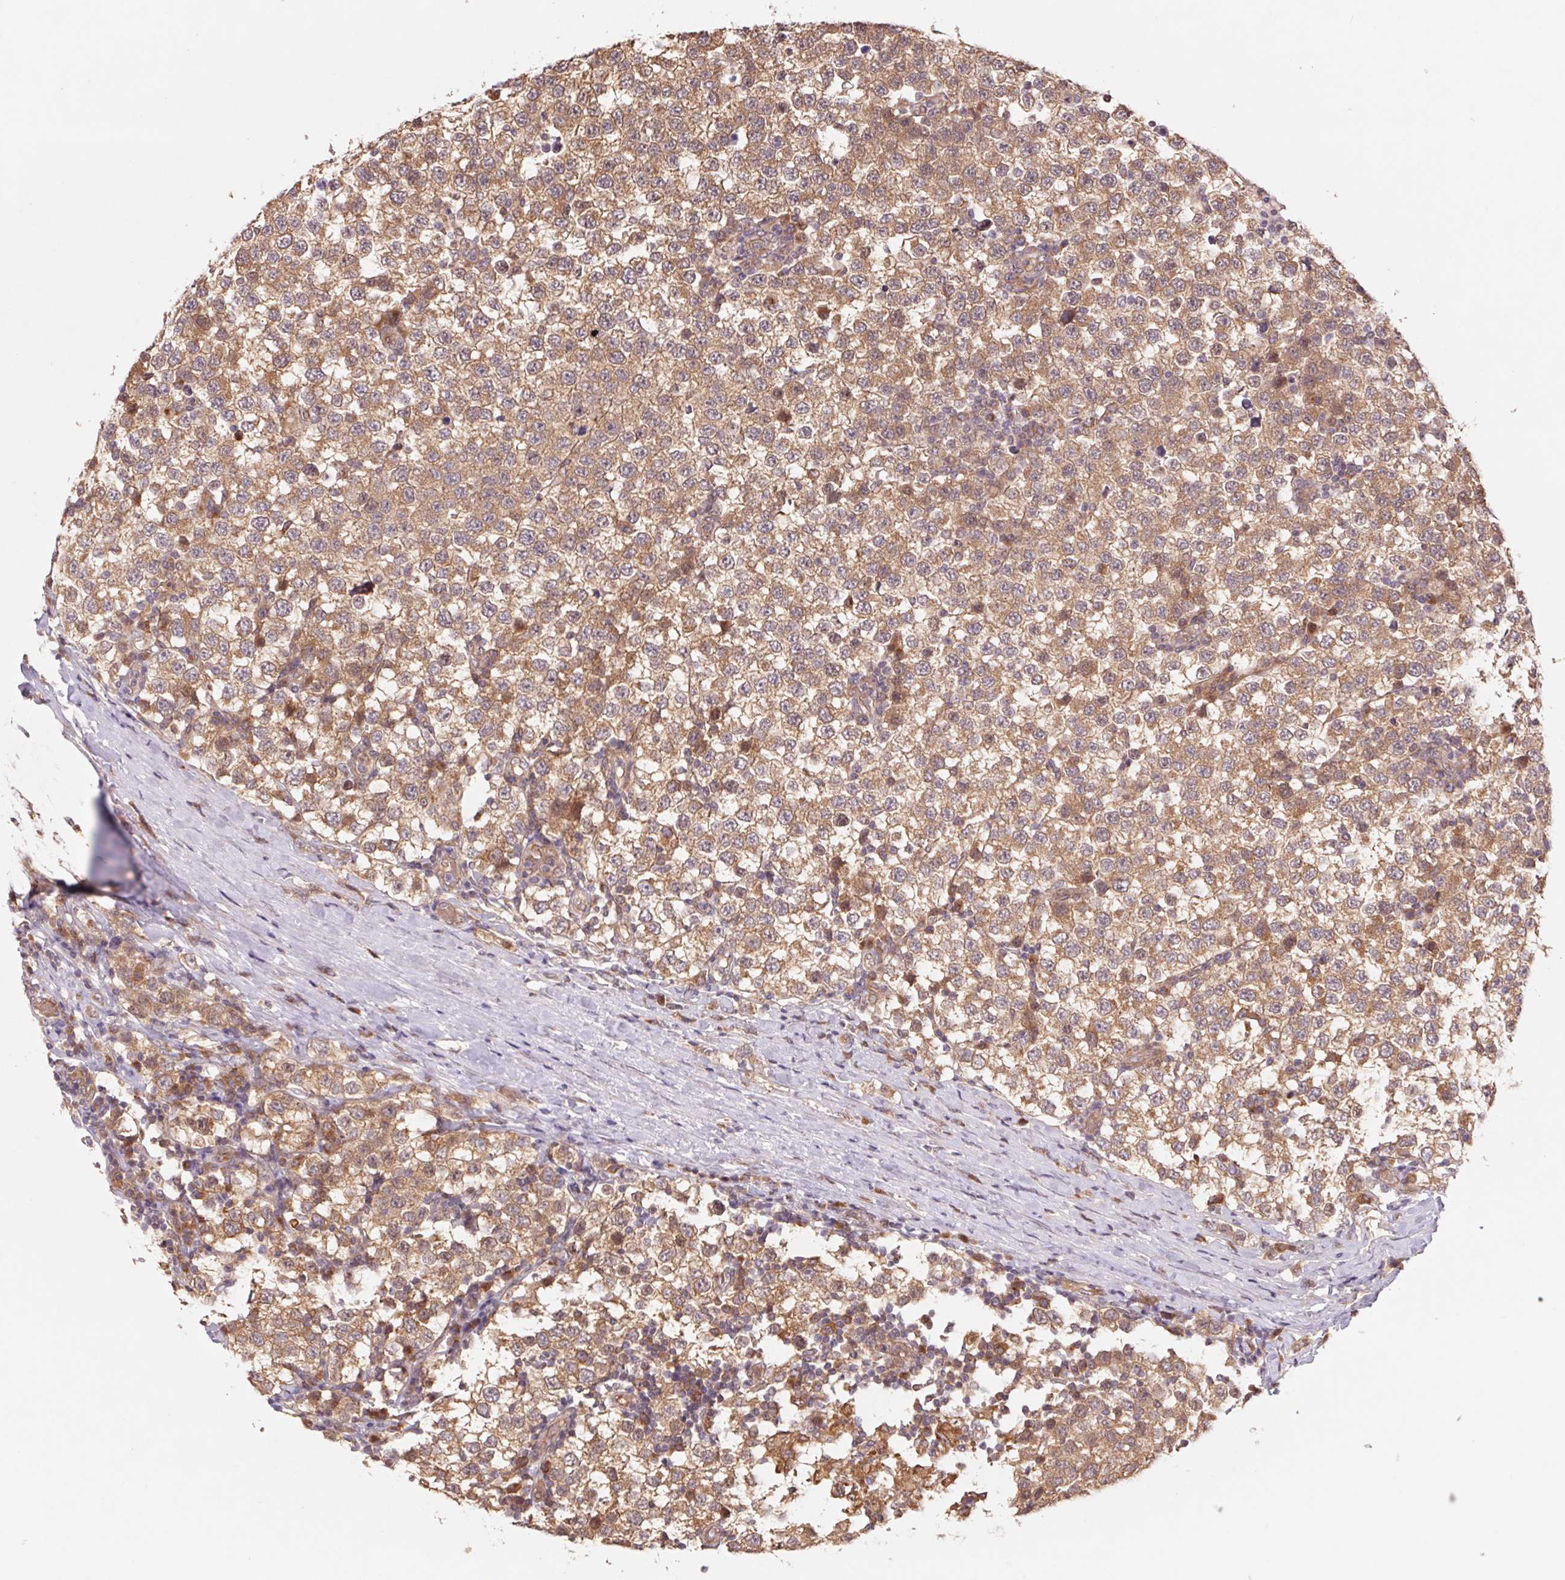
{"staining": {"intensity": "moderate", "quantity": ">75%", "location": "cytoplasmic/membranous"}, "tissue": "testis cancer", "cell_type": "Tumor cells", "image_type": "cancer", "snomed": [{"axis": "morphology", "description": "Seminoma, NOS"}, {"axis": "topography", "description": "Testis"}], "caption": "DAB immunohistochemical staining of human testis cancer displays moderate cytoplasmic/membranous protein expression in about >75% of tumor cells.", "gene": "RRM1", "patient": {"sex": "male", "age": 34}}